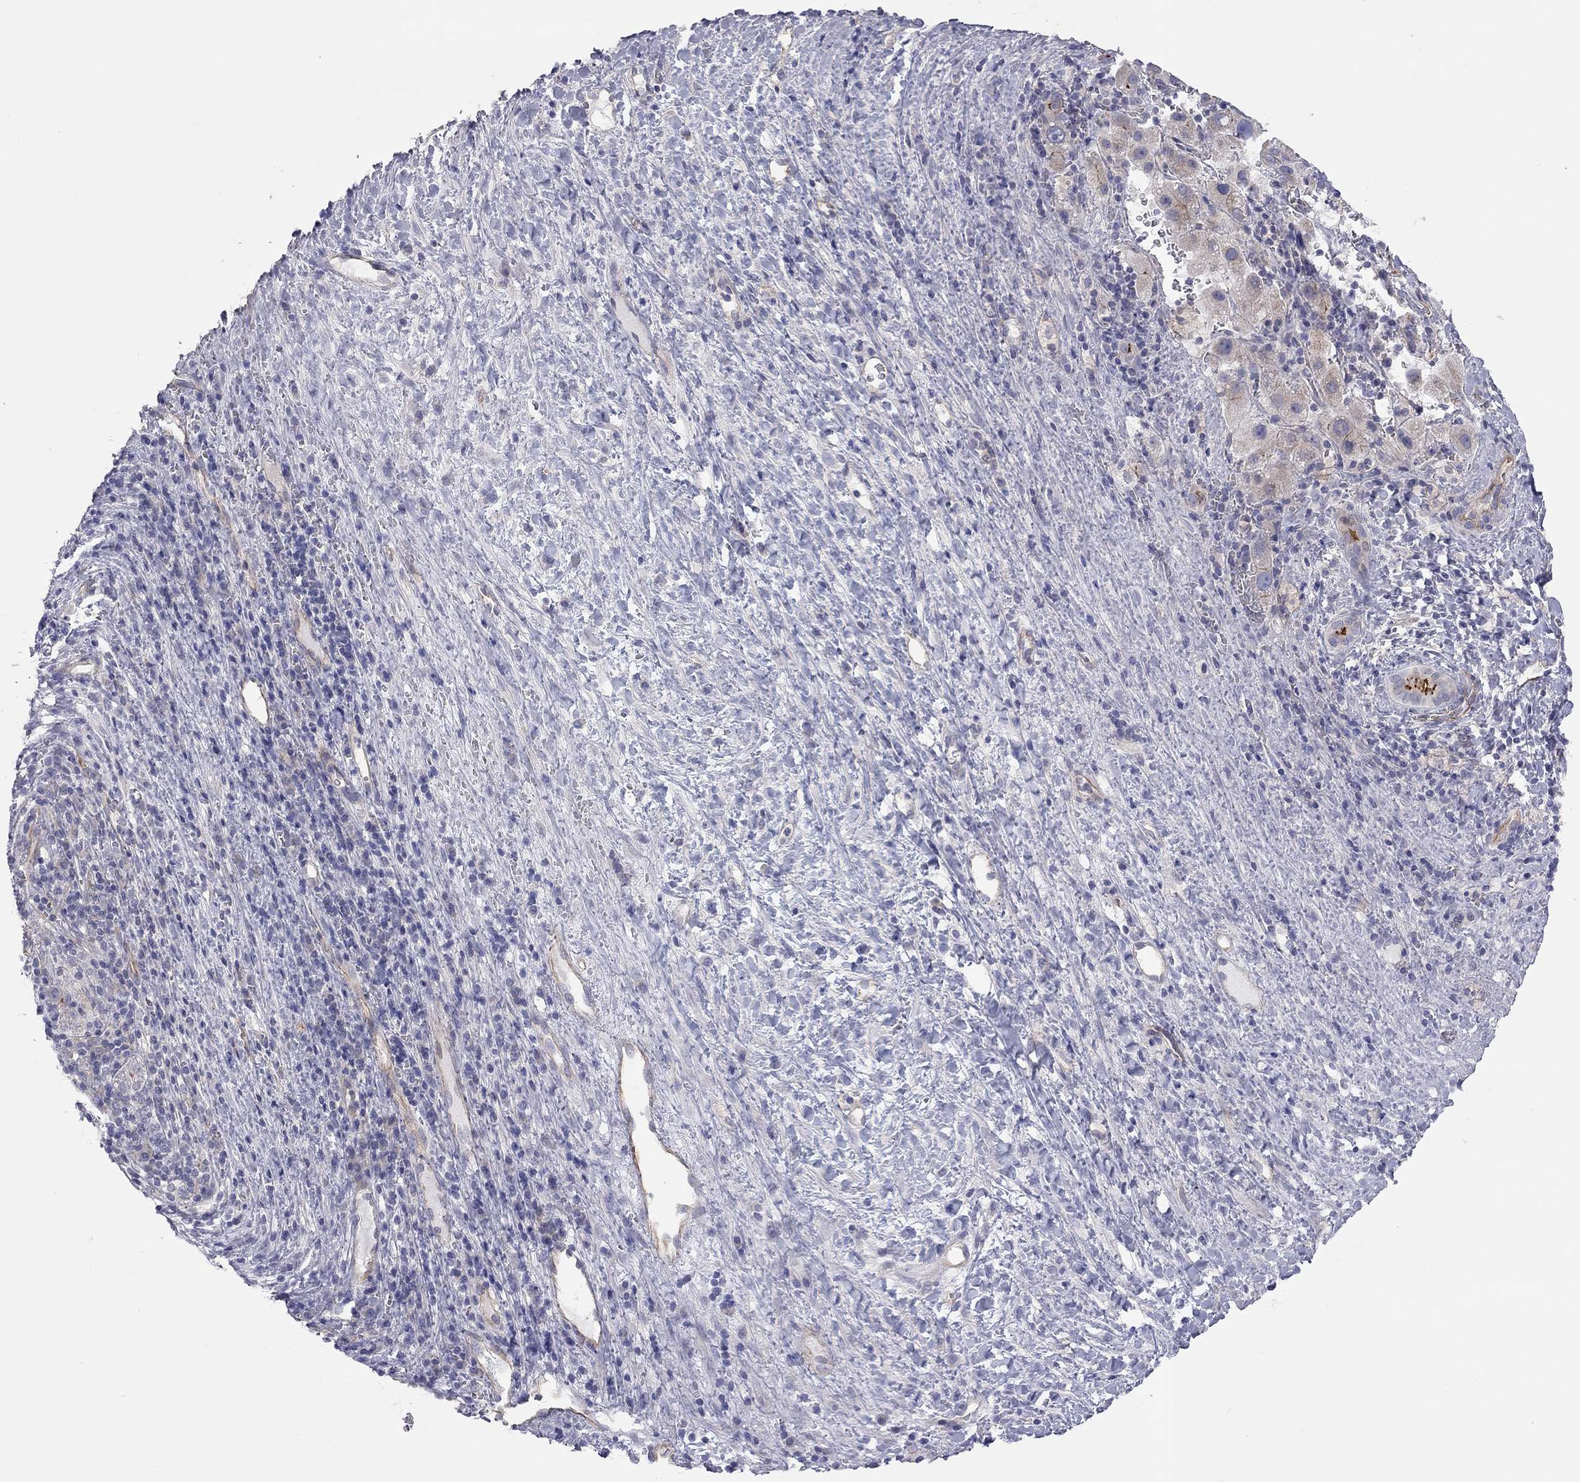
{"staining": {"intensity": "moderate", "quantity": "<25%", "location": "cytoplasmic/membranous"}, "tissue": "liver cancer", "cell_type": "Tumor cells", "image_type": "cancer", "snomed": [{"axis": "morphology", "description": "Carcinoma, Hepatocellular, NOS"}, {"axis": "topography", "description": "Liver"}], "caption": "Human hepatocellular carcinoma (liver) stained with a protein marker shows moderate staining in tumor cells.", "gene": "GPRC5B", "patient": {"sex": "female", "age": 60}}